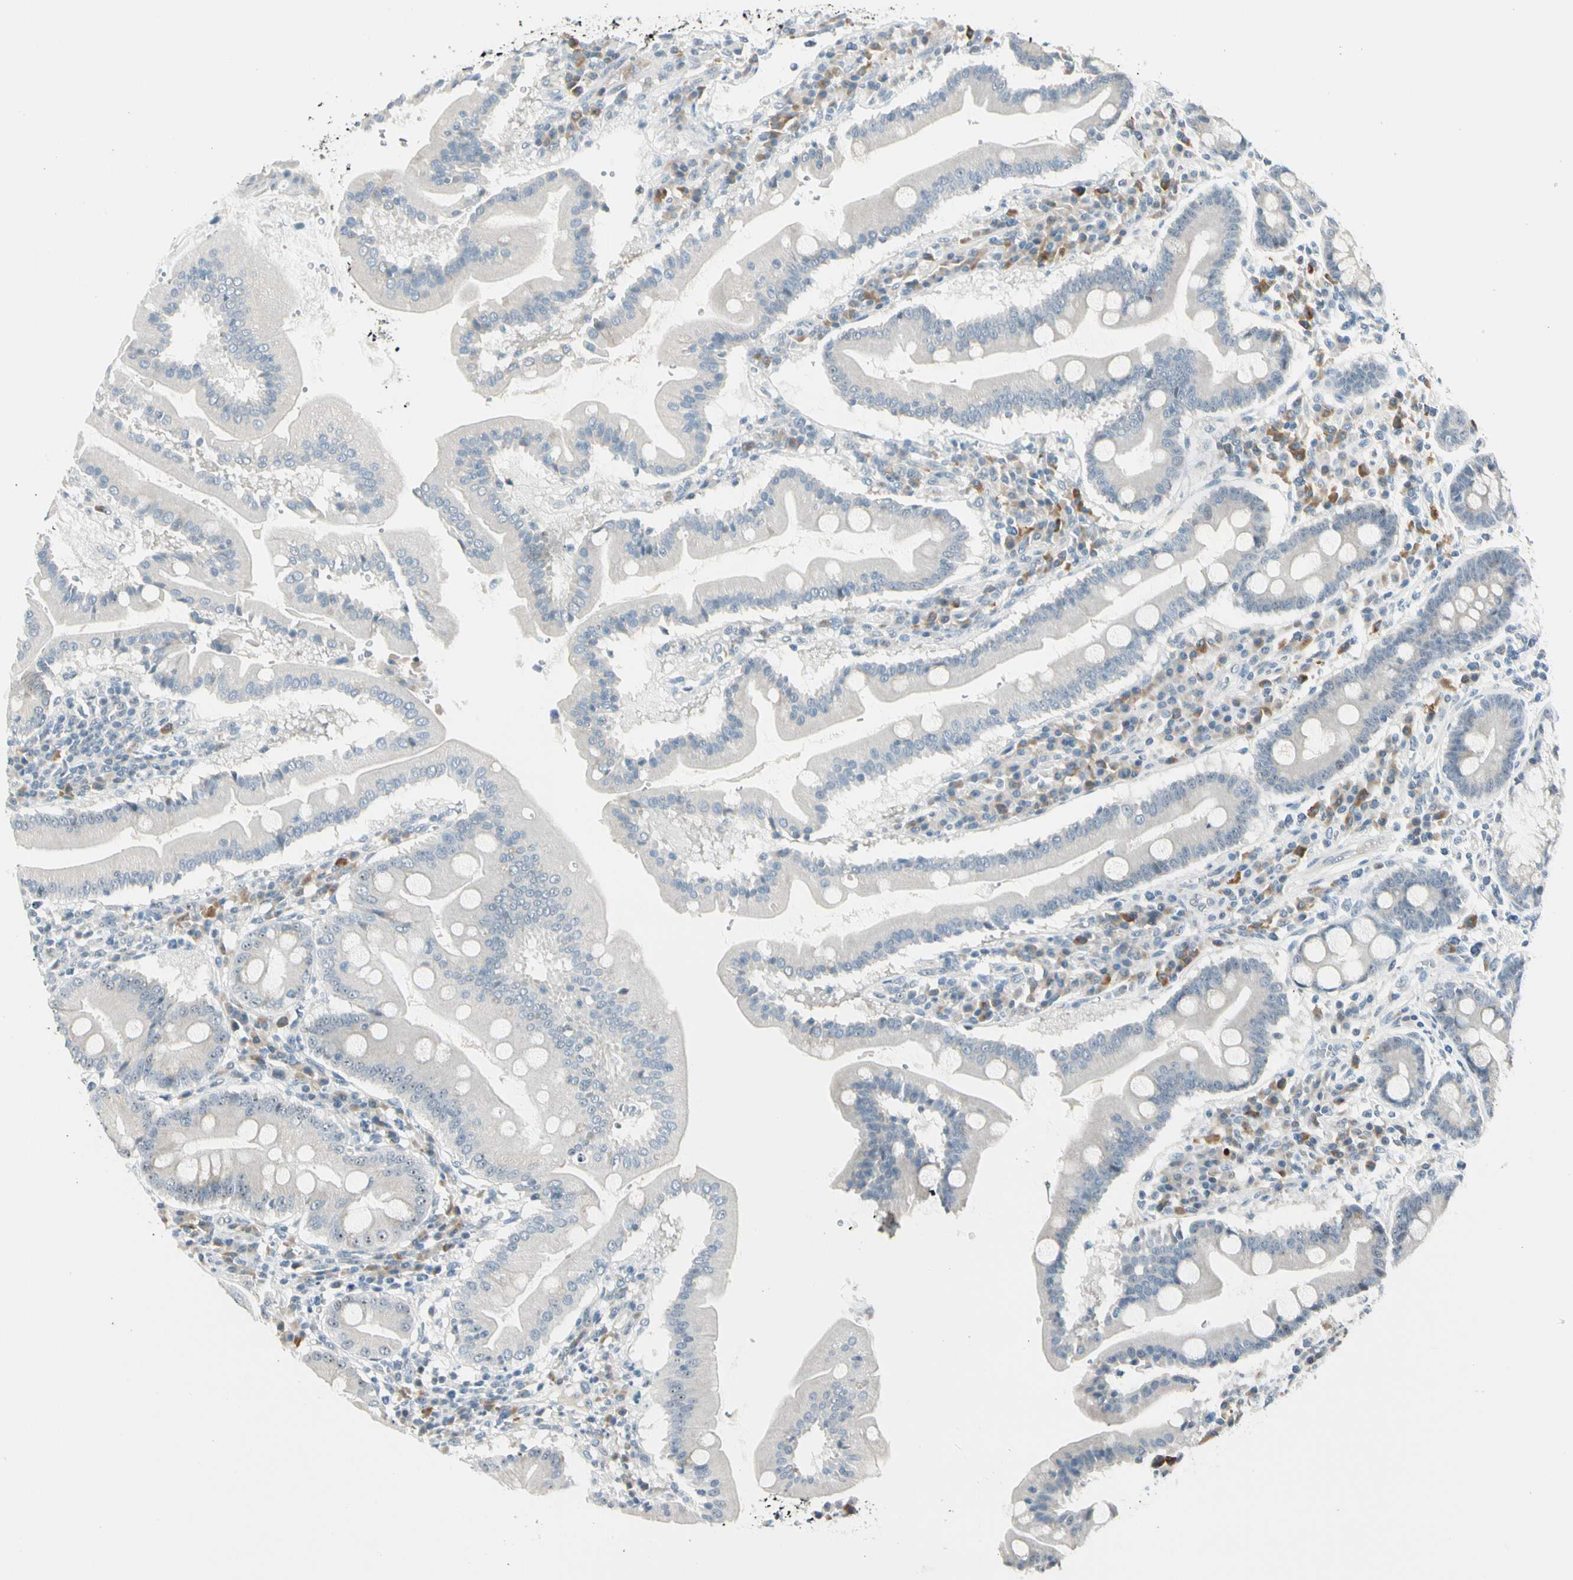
{"staining": {"intensity": "weak", "quantity": "25%-75%", "location": "cytoplasmic/membranous,nuclear"}, "tissue": "duodenum", "cell_type": "Glandular cells", "image_type": "normal", "snomed": [{"axis": "morphology", "description": "Normal tissue, NOS"}, {"axis": "topography", "description": "Duodenum"}], "caption": "Human duodenum stained for a protein (brown) displays weak cytoplasmic/membranous,nuclear positive staining in approximately 25%-75% of glandular cells.", "gene": "ZSCAN1", "patient": {"sex": "male", "age": 50}}